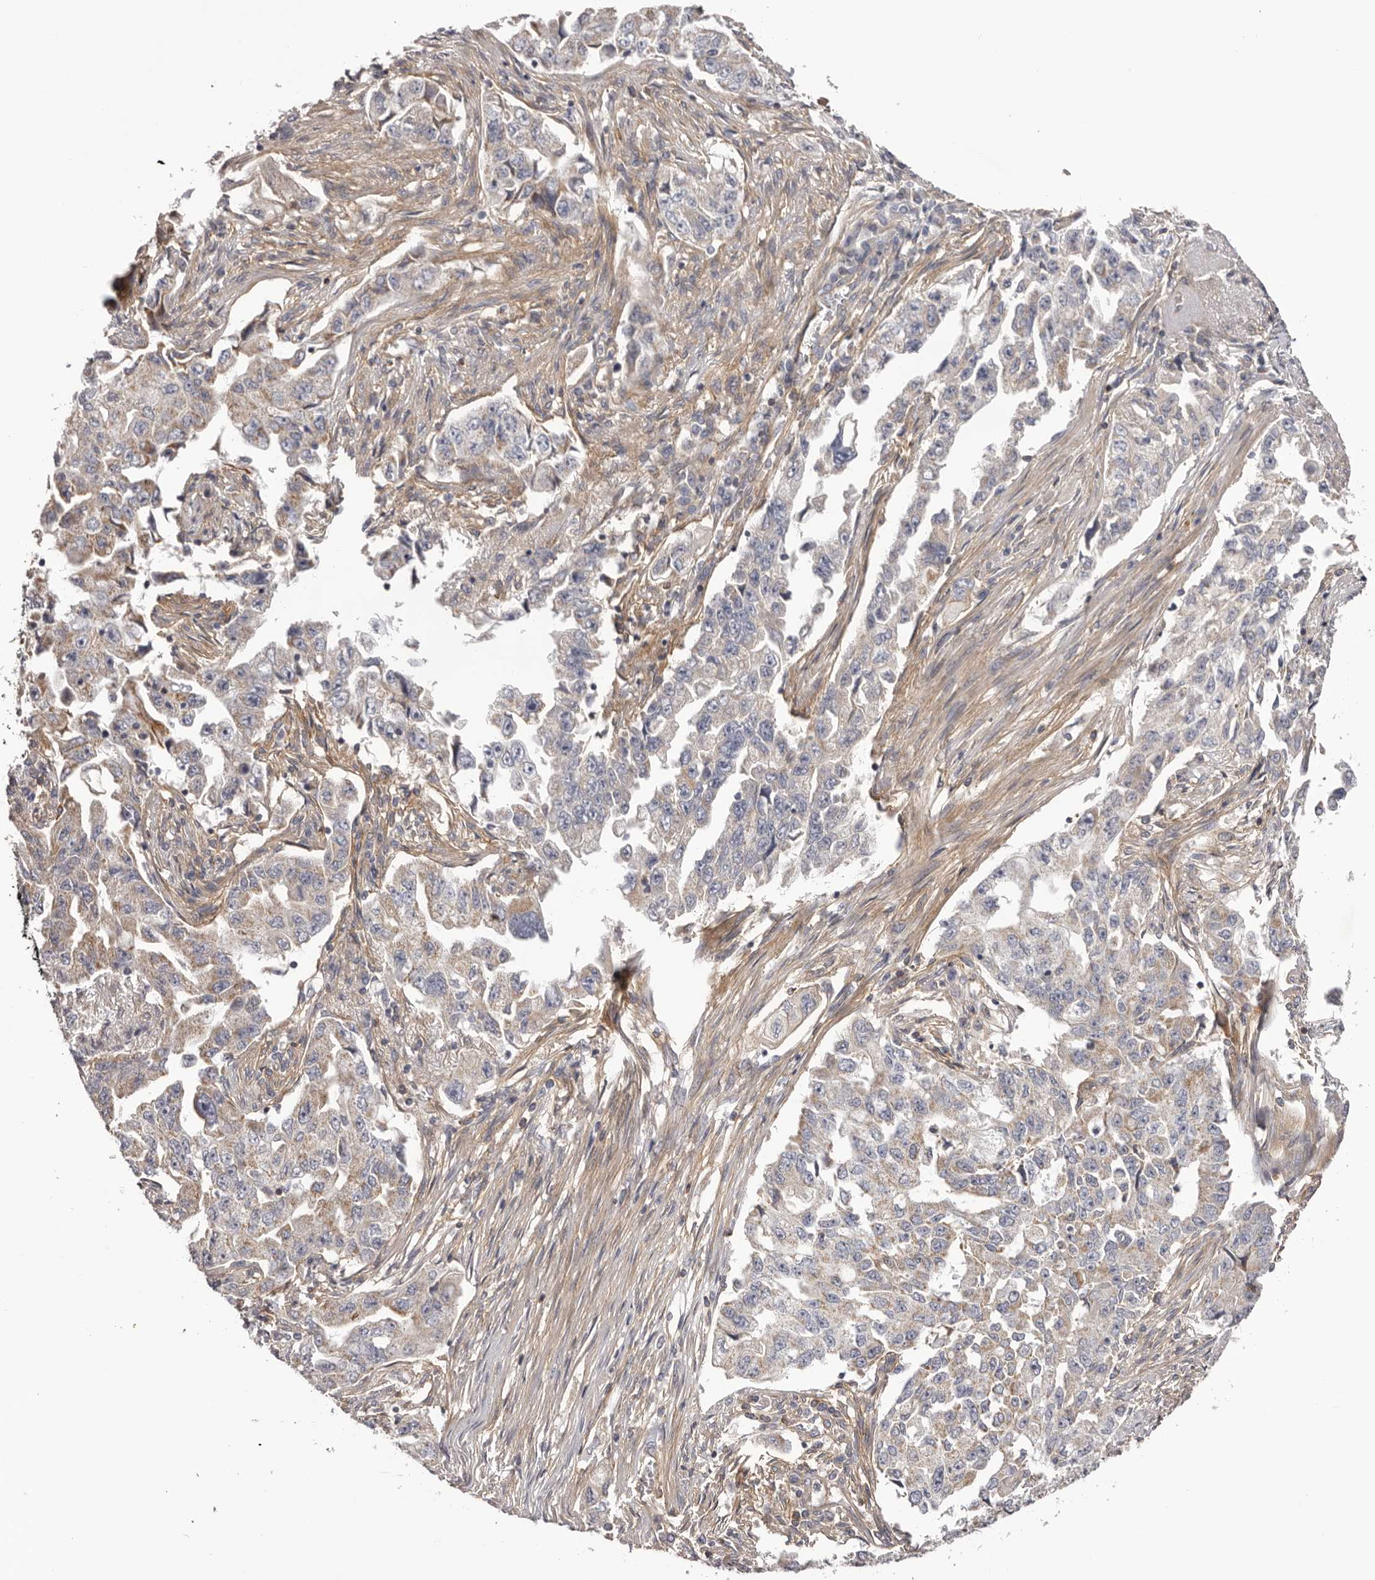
{"staining": {"intensity": "negative", "quantity": "none", "location": "none"}, "tissue": "lung cancer", "cell_type": "Tumor cells", "image_type": "cancer", "snomed": [{"axis": "morphology", "description": "Adenocarcinoma, NOS"}, {"axis": "topography", "description": "Lung"}], "caption": "This is an immunohistochemistry micrograph of human lung cancer. There is no staining in tumor cells.", "gene": "DMRT2", "patient": {"sex": "female", "age": 51}}